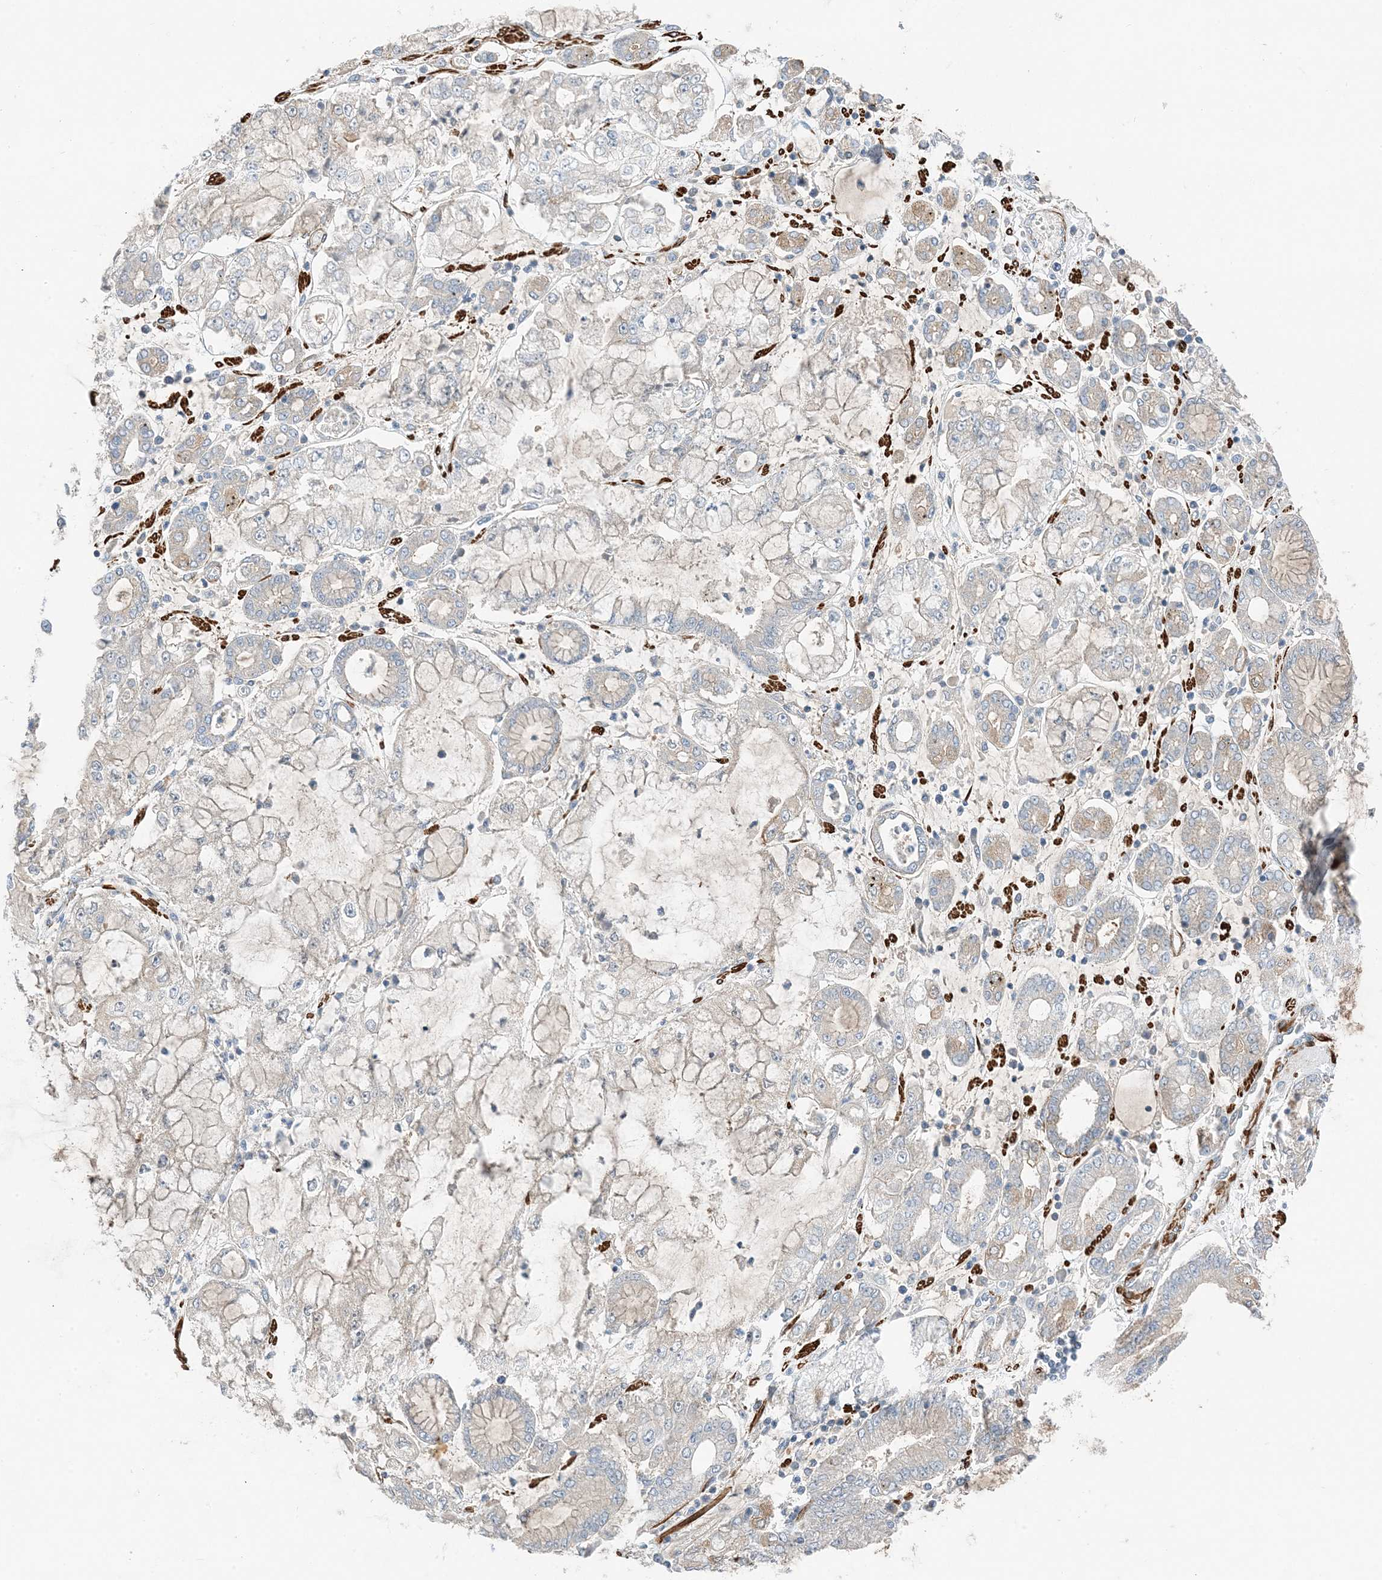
{"staining": {"intensity": "weak", "quantity": "<25%", "location": "cytoplasmic/membranous"}, "tissue": "stomach cancer", "cell_type": "Tumor cells", "image_type": "cancer", "snomed": [{"axis": "morphology", "description": "Adenocarcinoma, NOS"}, {"axis": "topography", "description": "Stomach"}], "caption": "Histopathology image shows no protein expression in tumor cells of stomach adenocarcinoma tissue.", "gene": "KIFBP", "patient": {"sex": "male", "age": 76}}